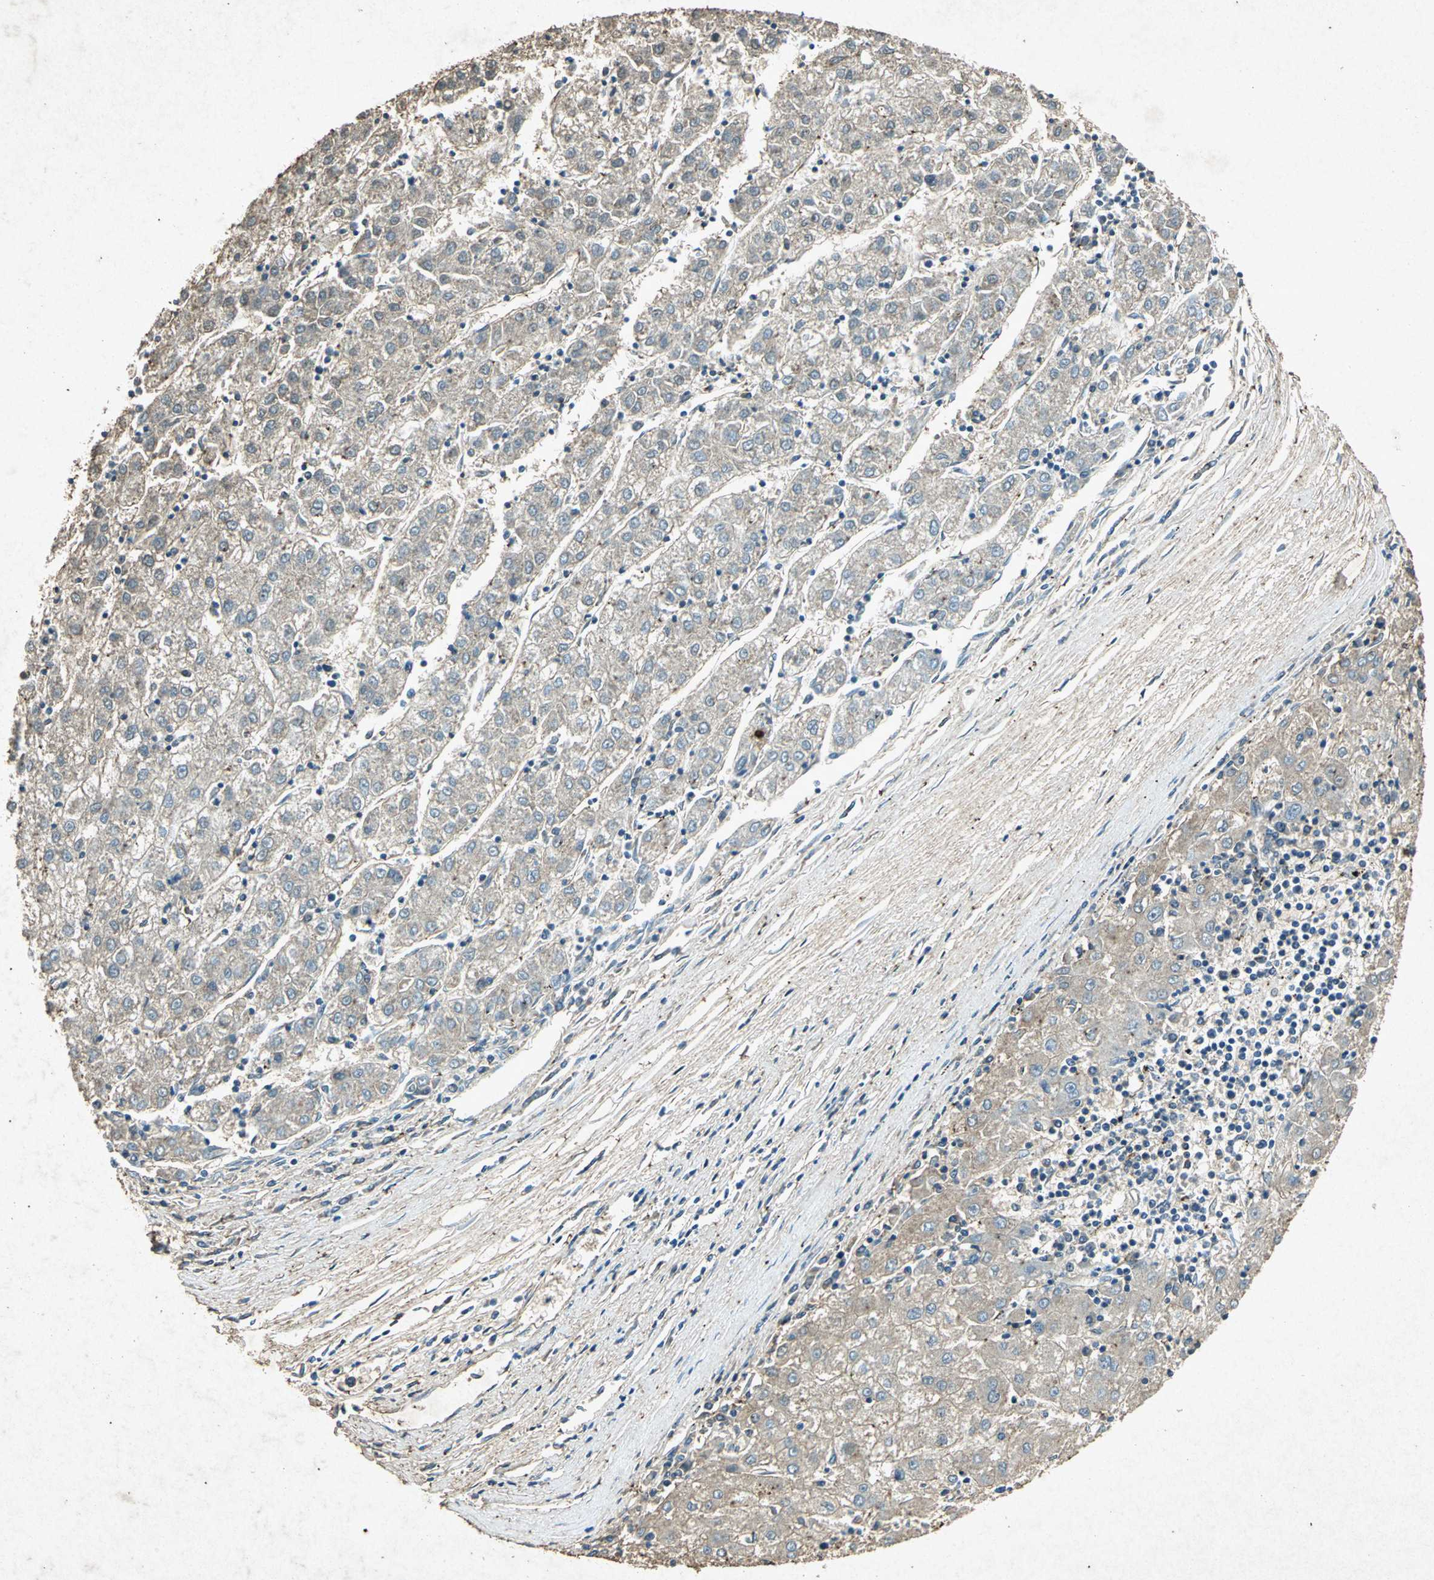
{"staining": {"intensity": "negative", "quantity": "none", "location": "none"}, "tissue": "liver cancer", "cell_type": "Tumor cells", "image_type": "cancer", "snomed": [{"axis": "morphology", "description": "Carcinoma, Hepatocellular, NOS"}, {"axis": "topography", "description": "Liver"}], "caption": "This is an immunohistochemistry (IHC) histopathology image of human liver cancer (hepatocellular carcinoma). There is no staining in tumor cells.", "gene": "PSEN1", "patient": {"sex": "male", "age": 72}}